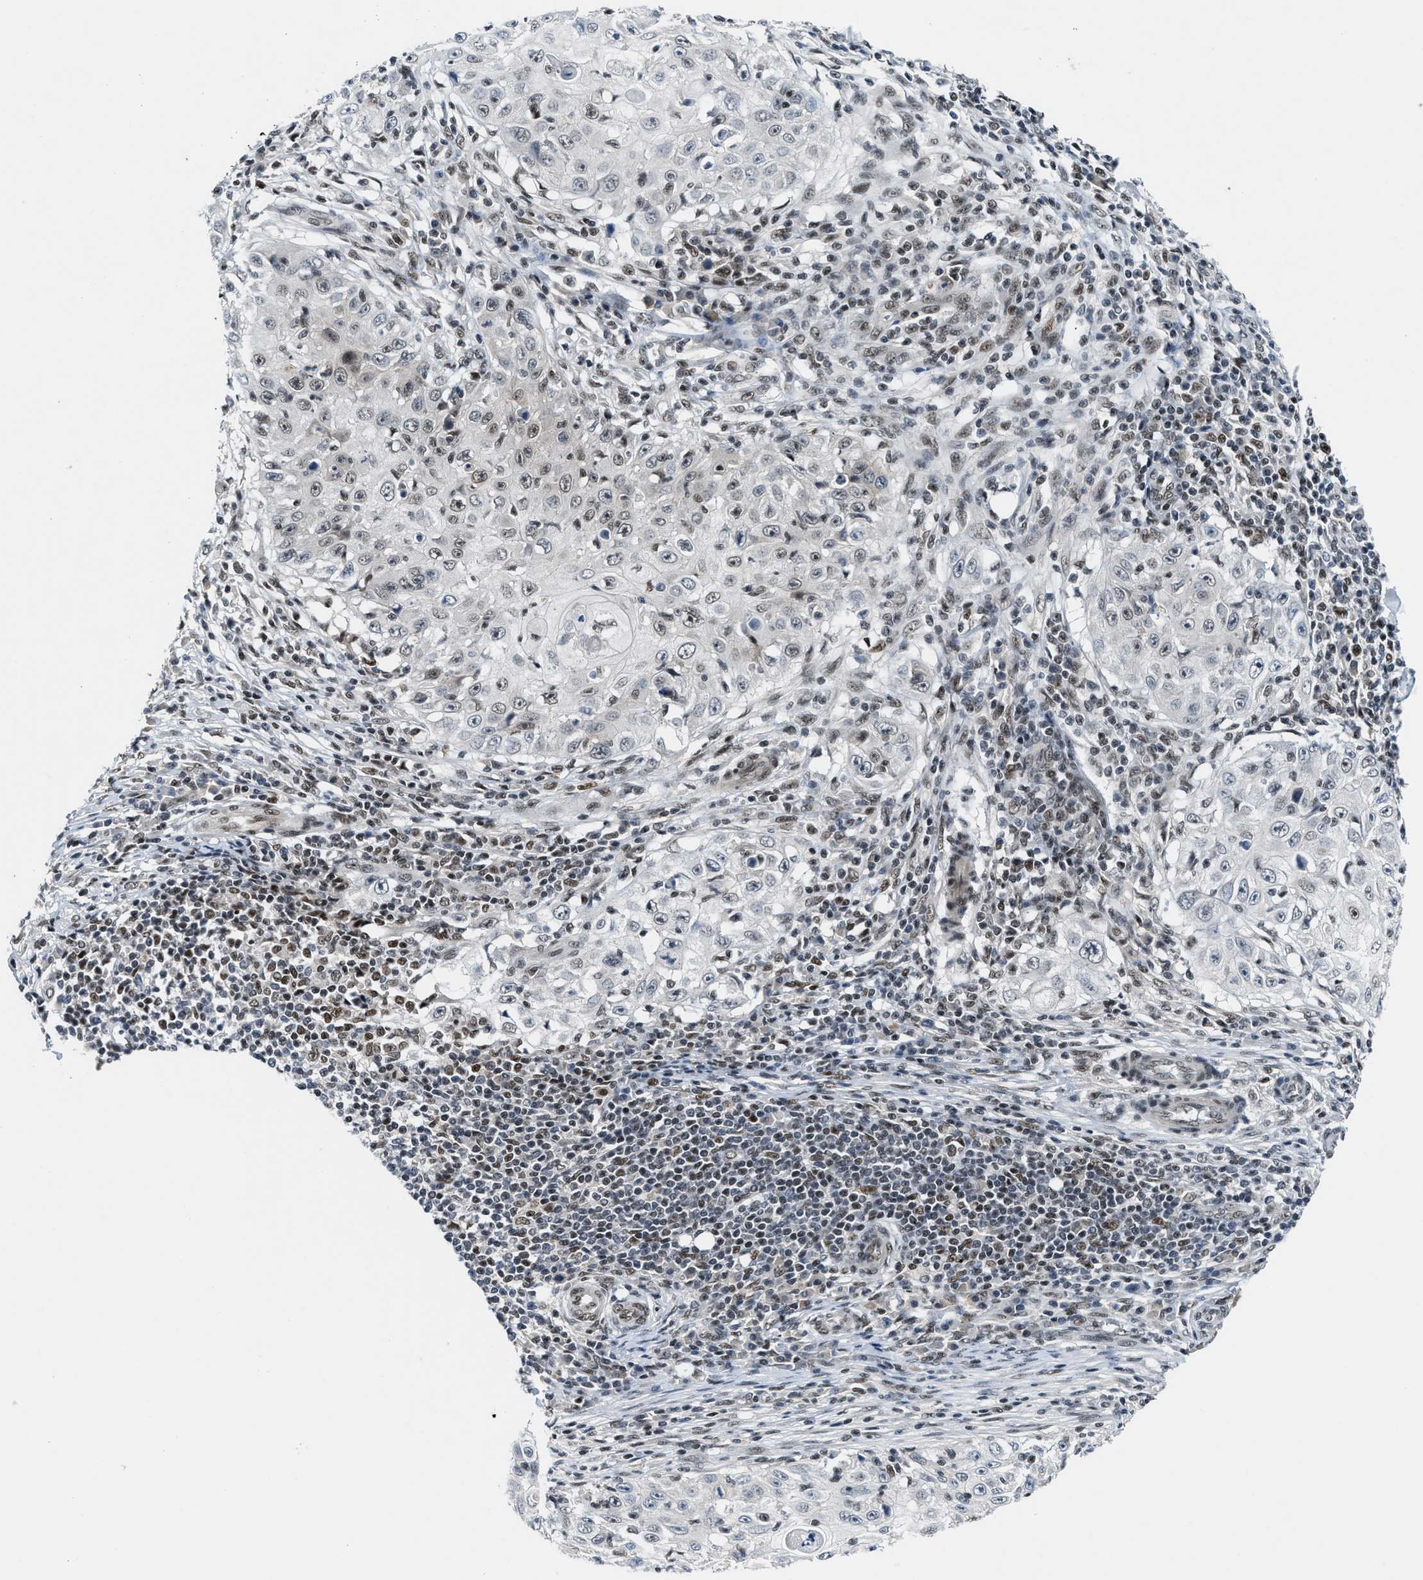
{"staining": {"intensity": "moderate", "quantity": "<25%", "location": "nuclear"}, "tissue": "skin cancer", "cell_type": "Tumor cells", "image_type": "cancer", "snomed": [{"axis": "morphology", "description": "Squamous cell carcinoma, NOS"}, {"axis": "topography", "description": "Skin"}], "caption": "About <25% of tumor cells in human skin squamous cell carcinoma demonstrate moderate nuclear protein expression as visualized by brown immunohistochemical staining.", "gene": "NCOA1", "patient": {"sex": "male", "age": 86}}